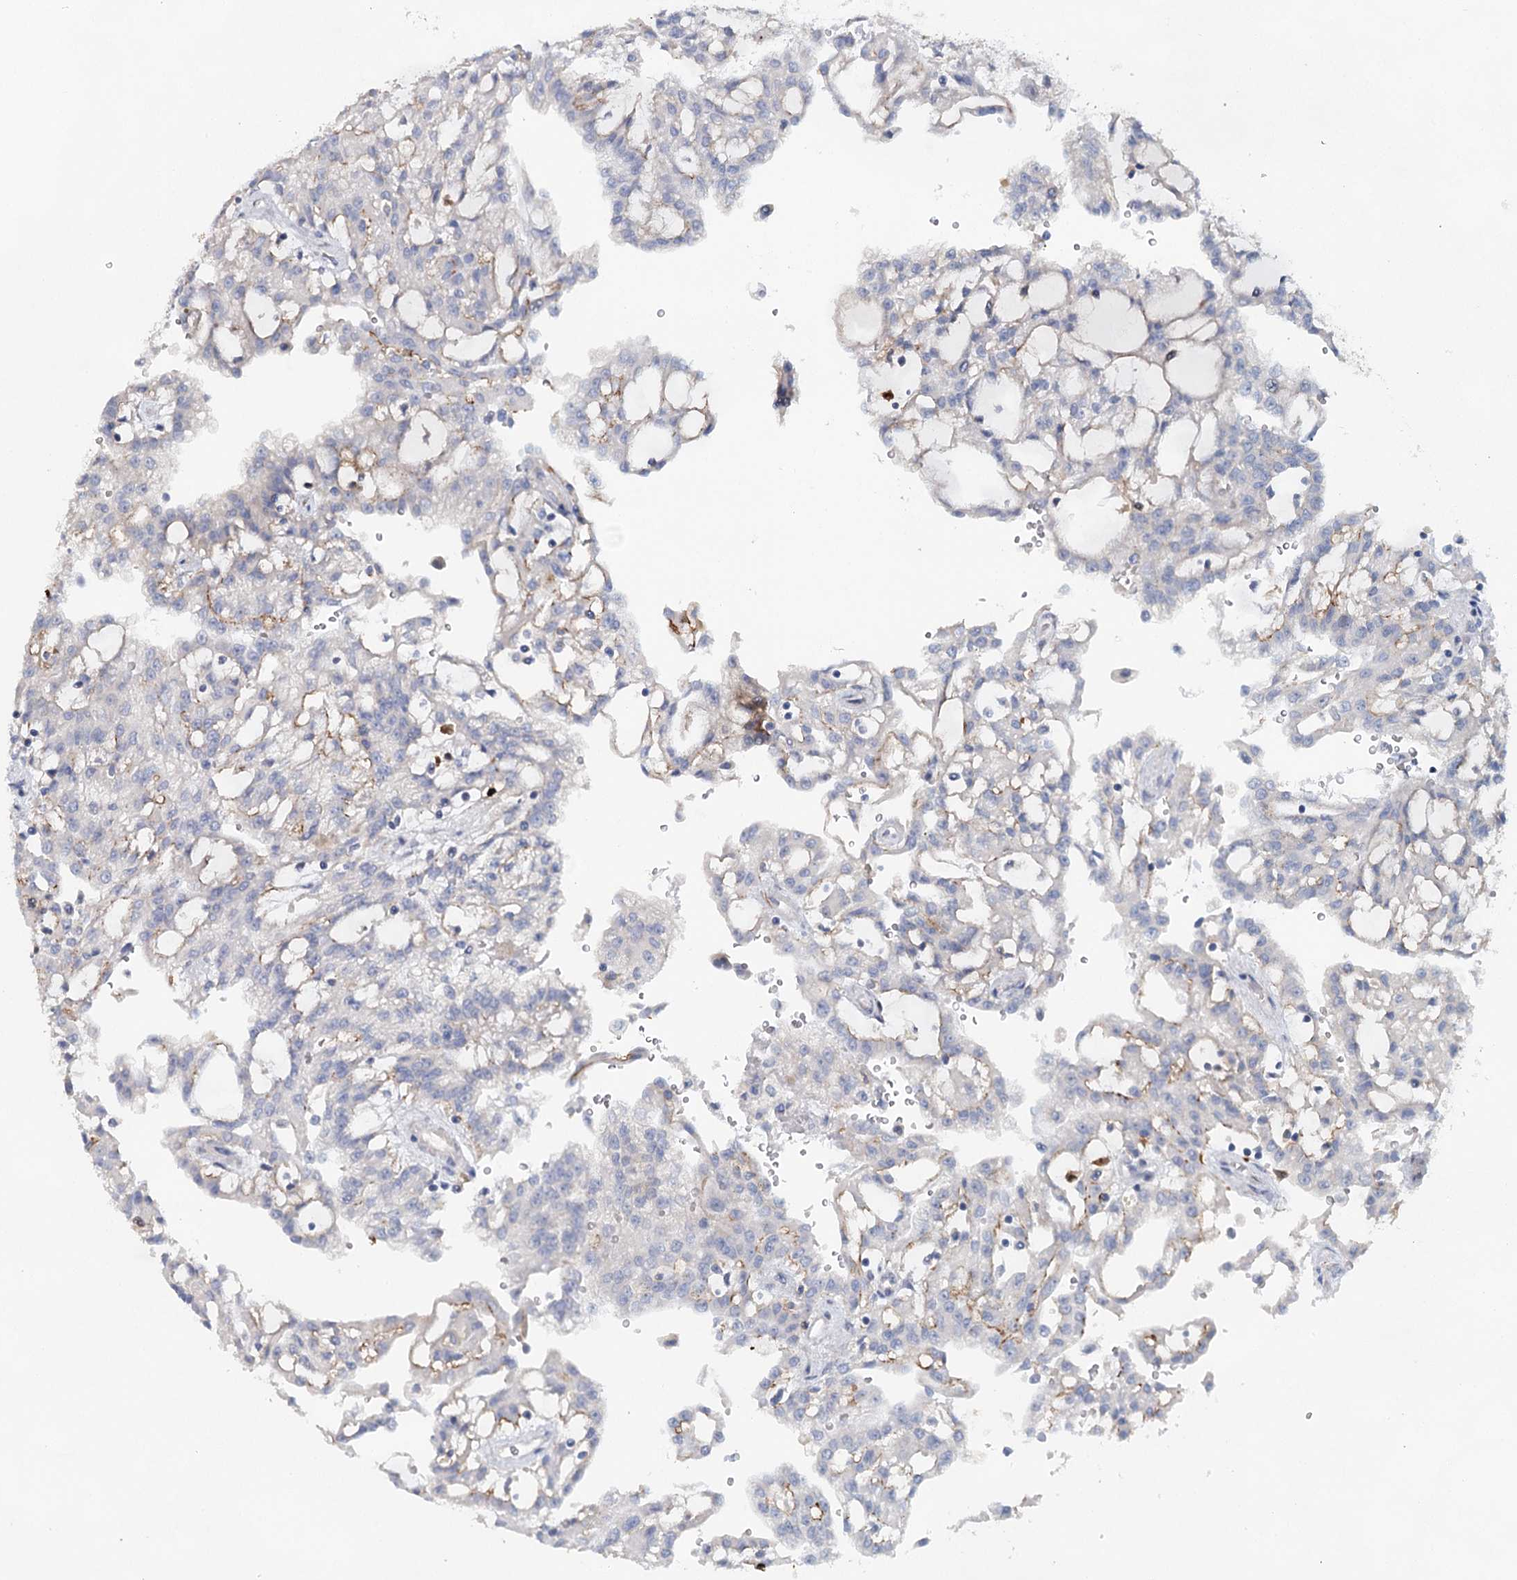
{"staining": {"intensity": "weak", "quantity": "<25%", "location": "cytoplasmic/membranous"}, "tissue": "renal cancer", "cell_type": "Tumor cells", "image_type": "cancer", "snomed": [{"axis": "morphology", "description": "Adenocarcinoma, NOS"}, {"axis": "topography", "description": "Kidney"}], "caption": "DAB (3,3'-diaminobenzidine) immunohistochemical staining of renal adenocarcinoma demonstrates no significant positivity in tumor cells.", "gene": "SLC19A3", "patient": {"sex": "male", "age": 63}}